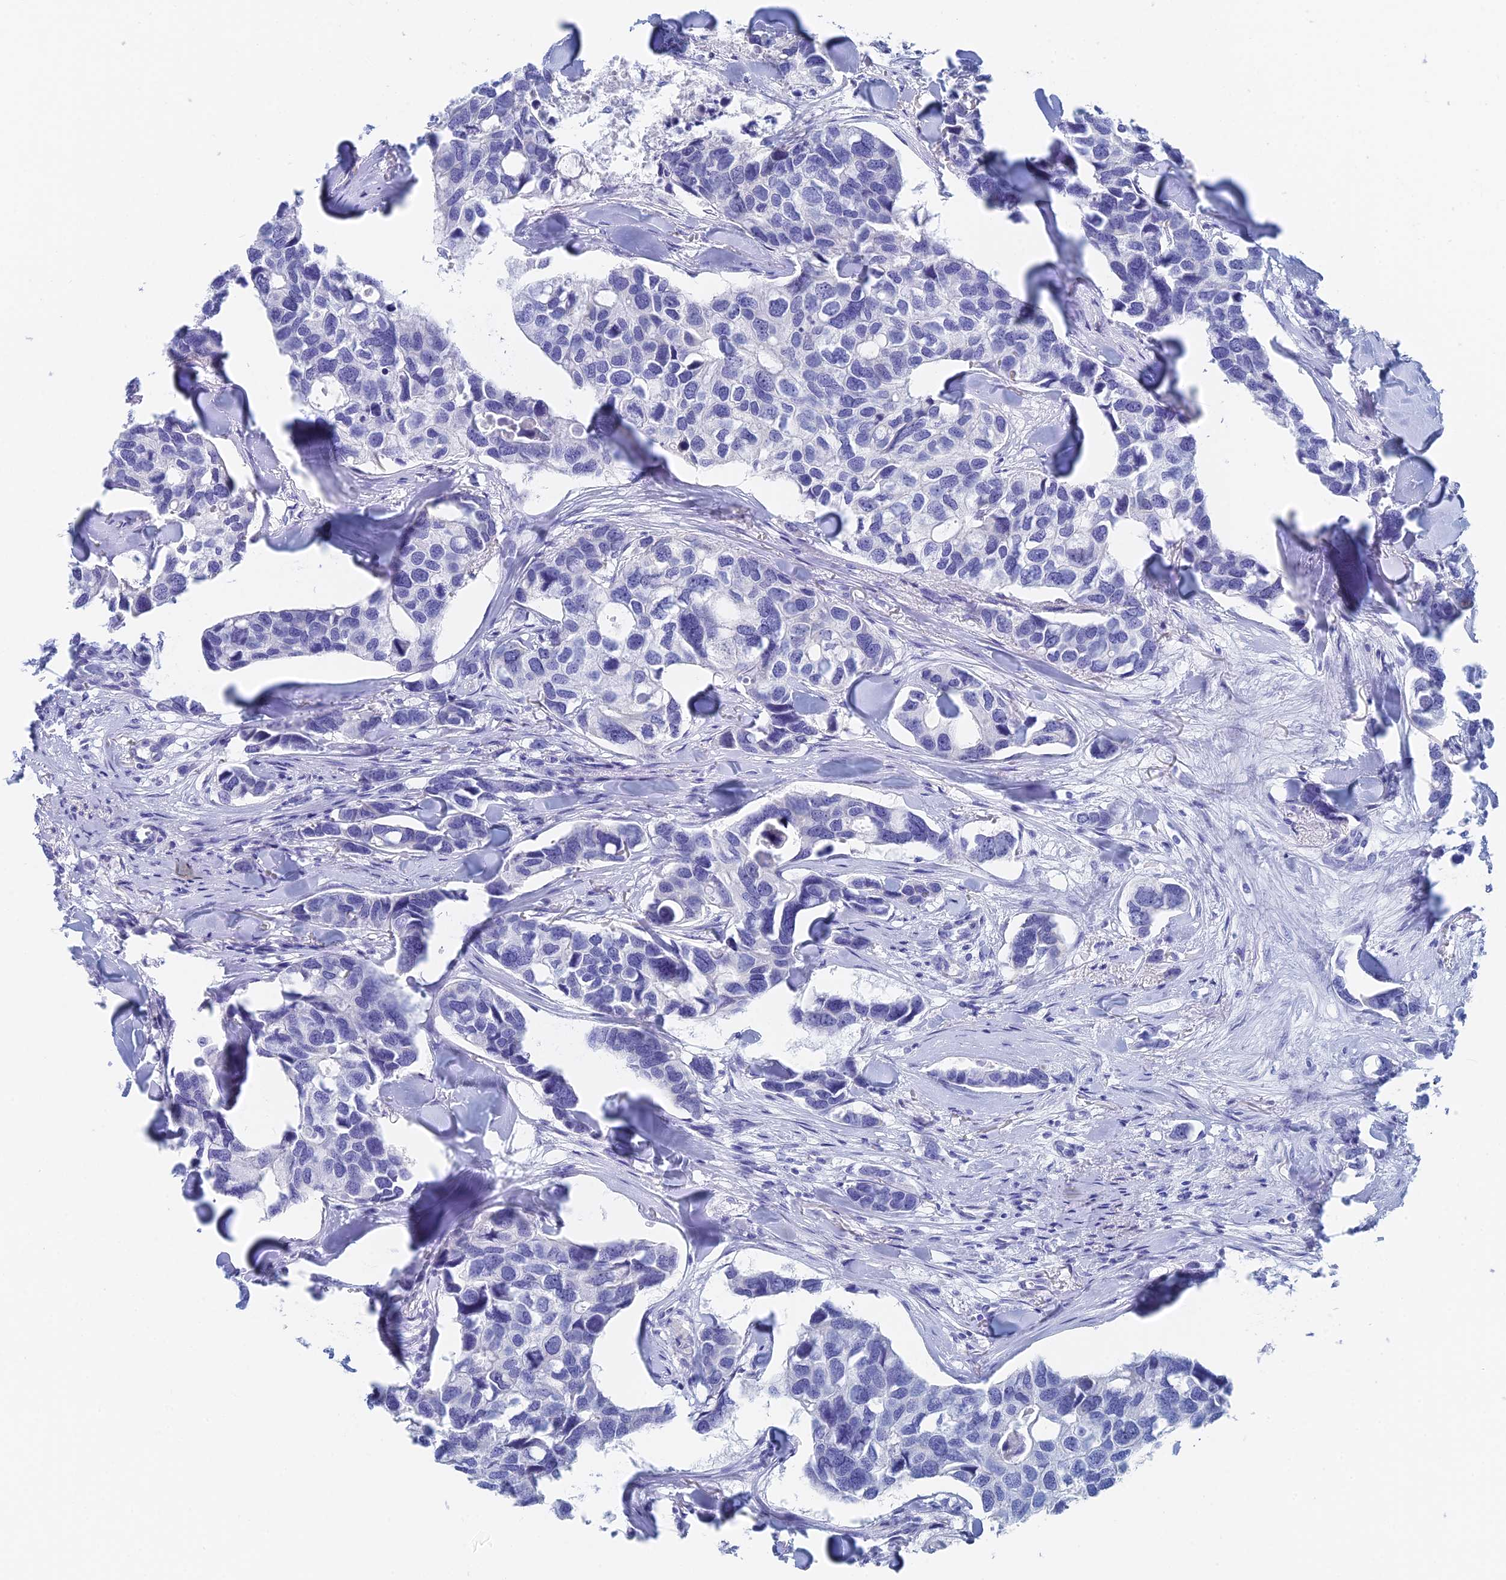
{"staining": {"intensity": "negative", "quantity": "none", "location": "none"}, "tissue": "breast cancer", "cell_type": "Tumor cells", "image_type": "cancer", "snomed": [{"axis": "morphology", "description": "Duct carcinoma"}, {"axis": "topography", "description": "Breast"}], "caption": "DAB (3,3'-diaminobenzidine) immunohistochemical staining of human breast cancer reveals no significant positivity in tumor cells.", "gene": "KCNK18", "patient": {"sex": "female", "age": 83}}